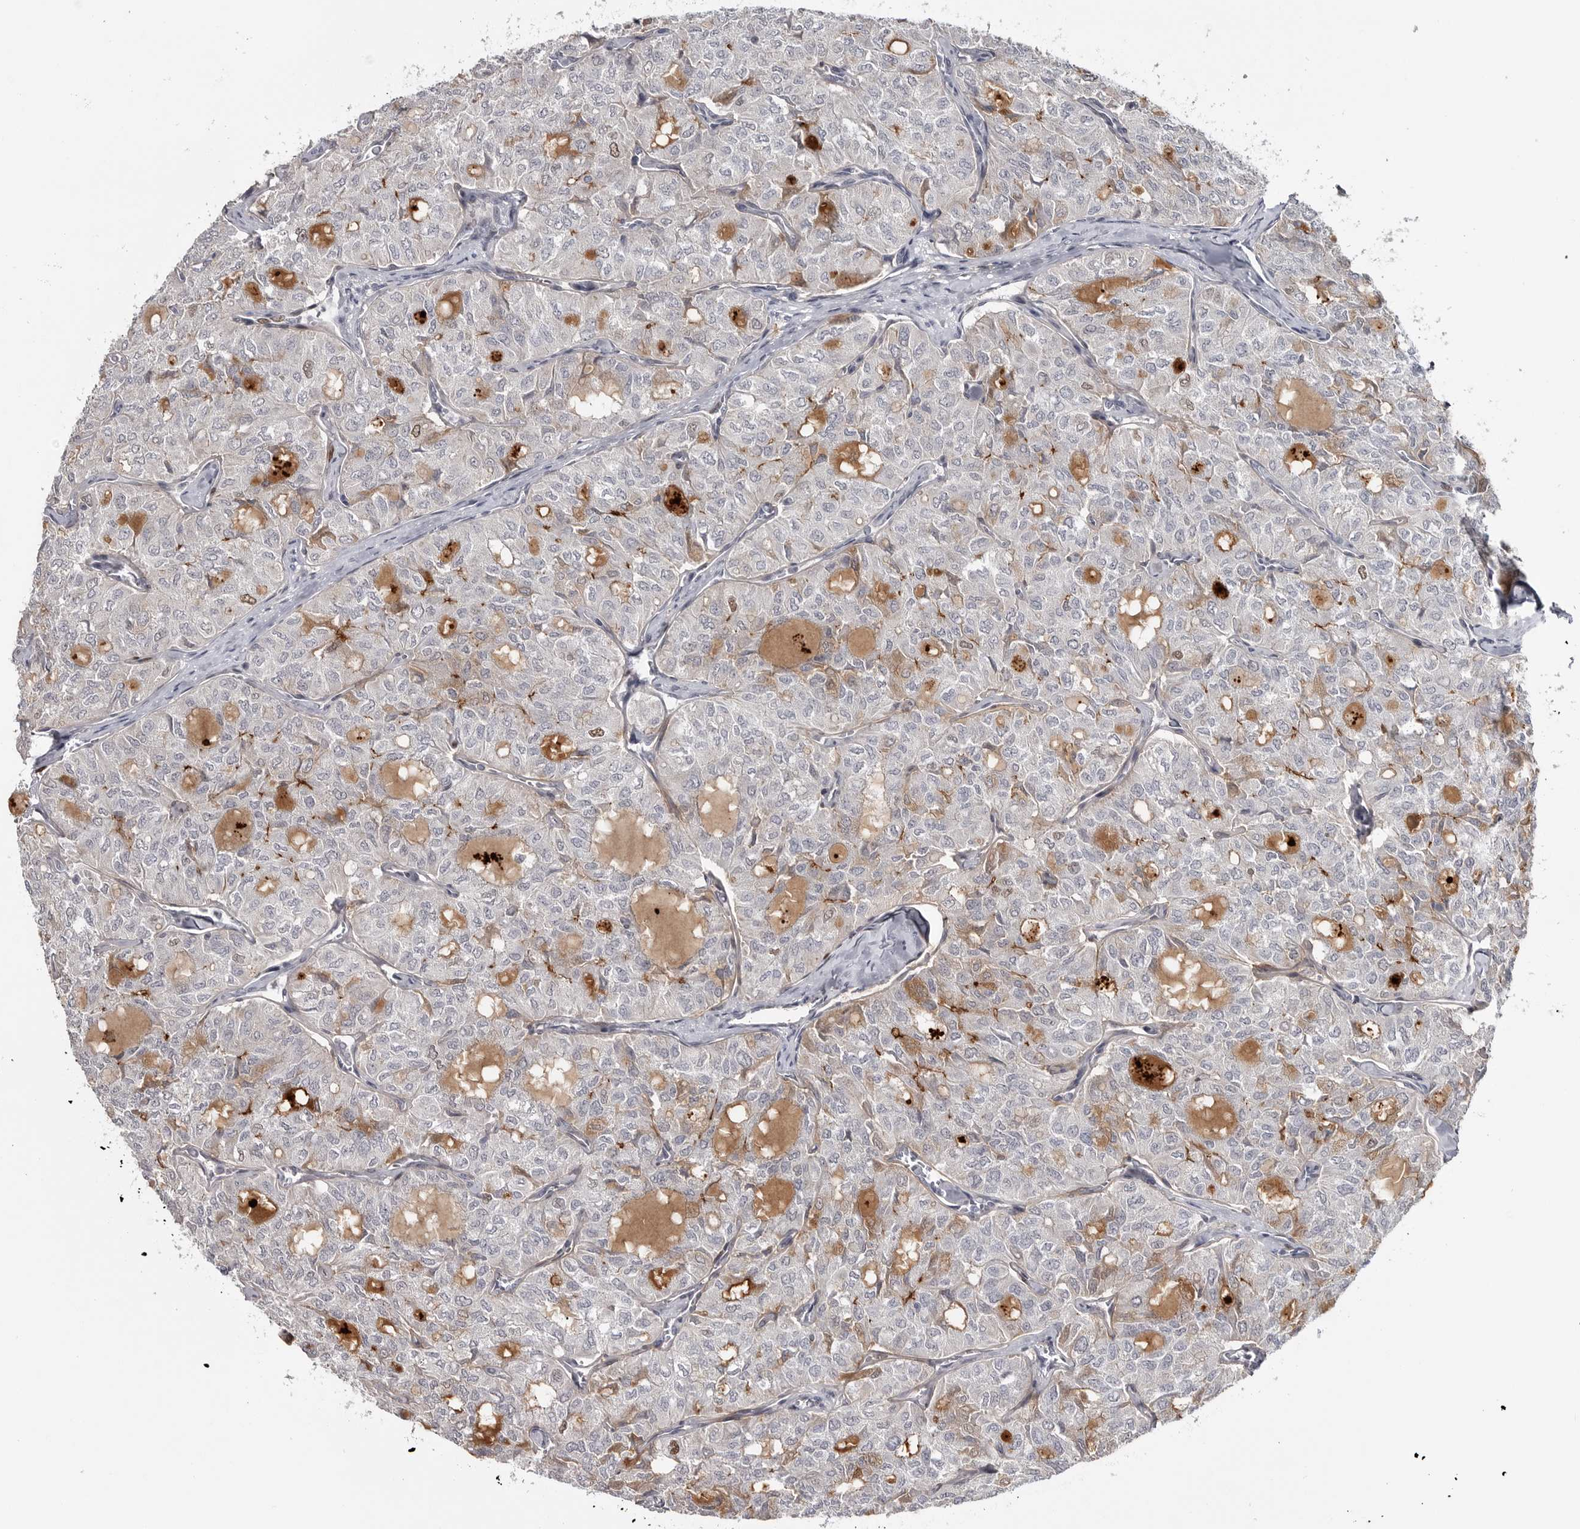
{"staining": {"intensity": "negative", "quantity": "none", "location": "none"}, "tissue": "thyroid cancer", "cell_type": "Tumor cells", "image_type": "cancer", "snomed": [{"axis": "morphology", "description": "Follicular adenoma carcinoma, NOS"}, {"axis": "topography", "description": "Thyroid gland"}], "caption": "Tumor cells show no significant staining in thyroid cancer (follicular adenoma carcinoma).", "gene": "ZNF277", "patient": {"sex": "male", "age": 75}}